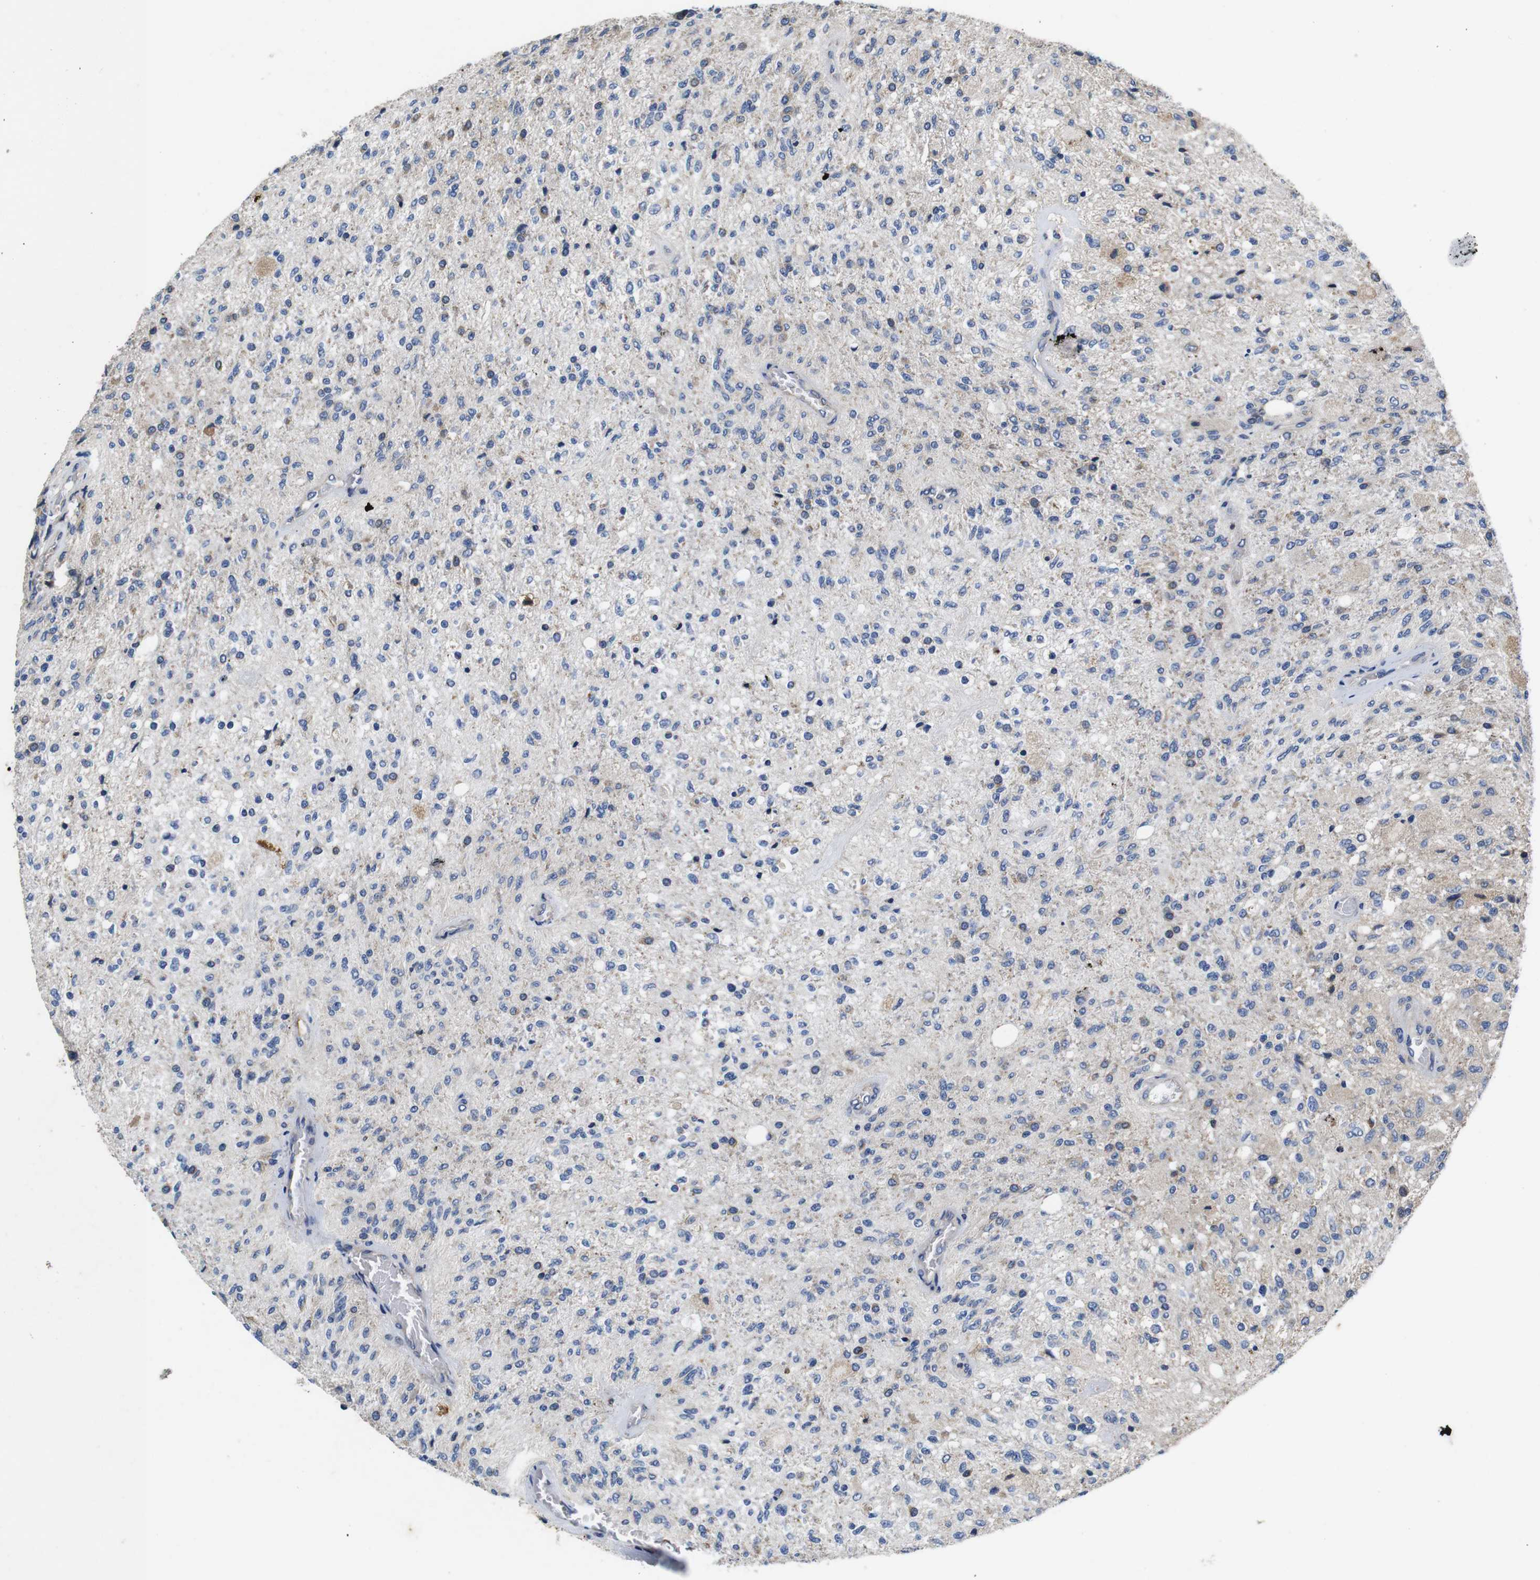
{"staining": {"intensity": "negative", "quantity": "none", "location": "none"}, "tissue": "glioma", "cell_type": "Tumor cells", "image_type": "cancer", "snomed": [{"axis": "morphology", "description": "Normal tissue, NOS"}, {"axis": "morphology", "description": "Glioma, malignant, High grade"}, {"axis": "topography", "description": "Cerebral cortex"}], "caption": "Malignant glioma (high-grade) was stained to show a protein in brown. There is no significant staining in tumor cells.", "gene": "MARCHF7", "patient": {"sex": "male", "age": 77}}